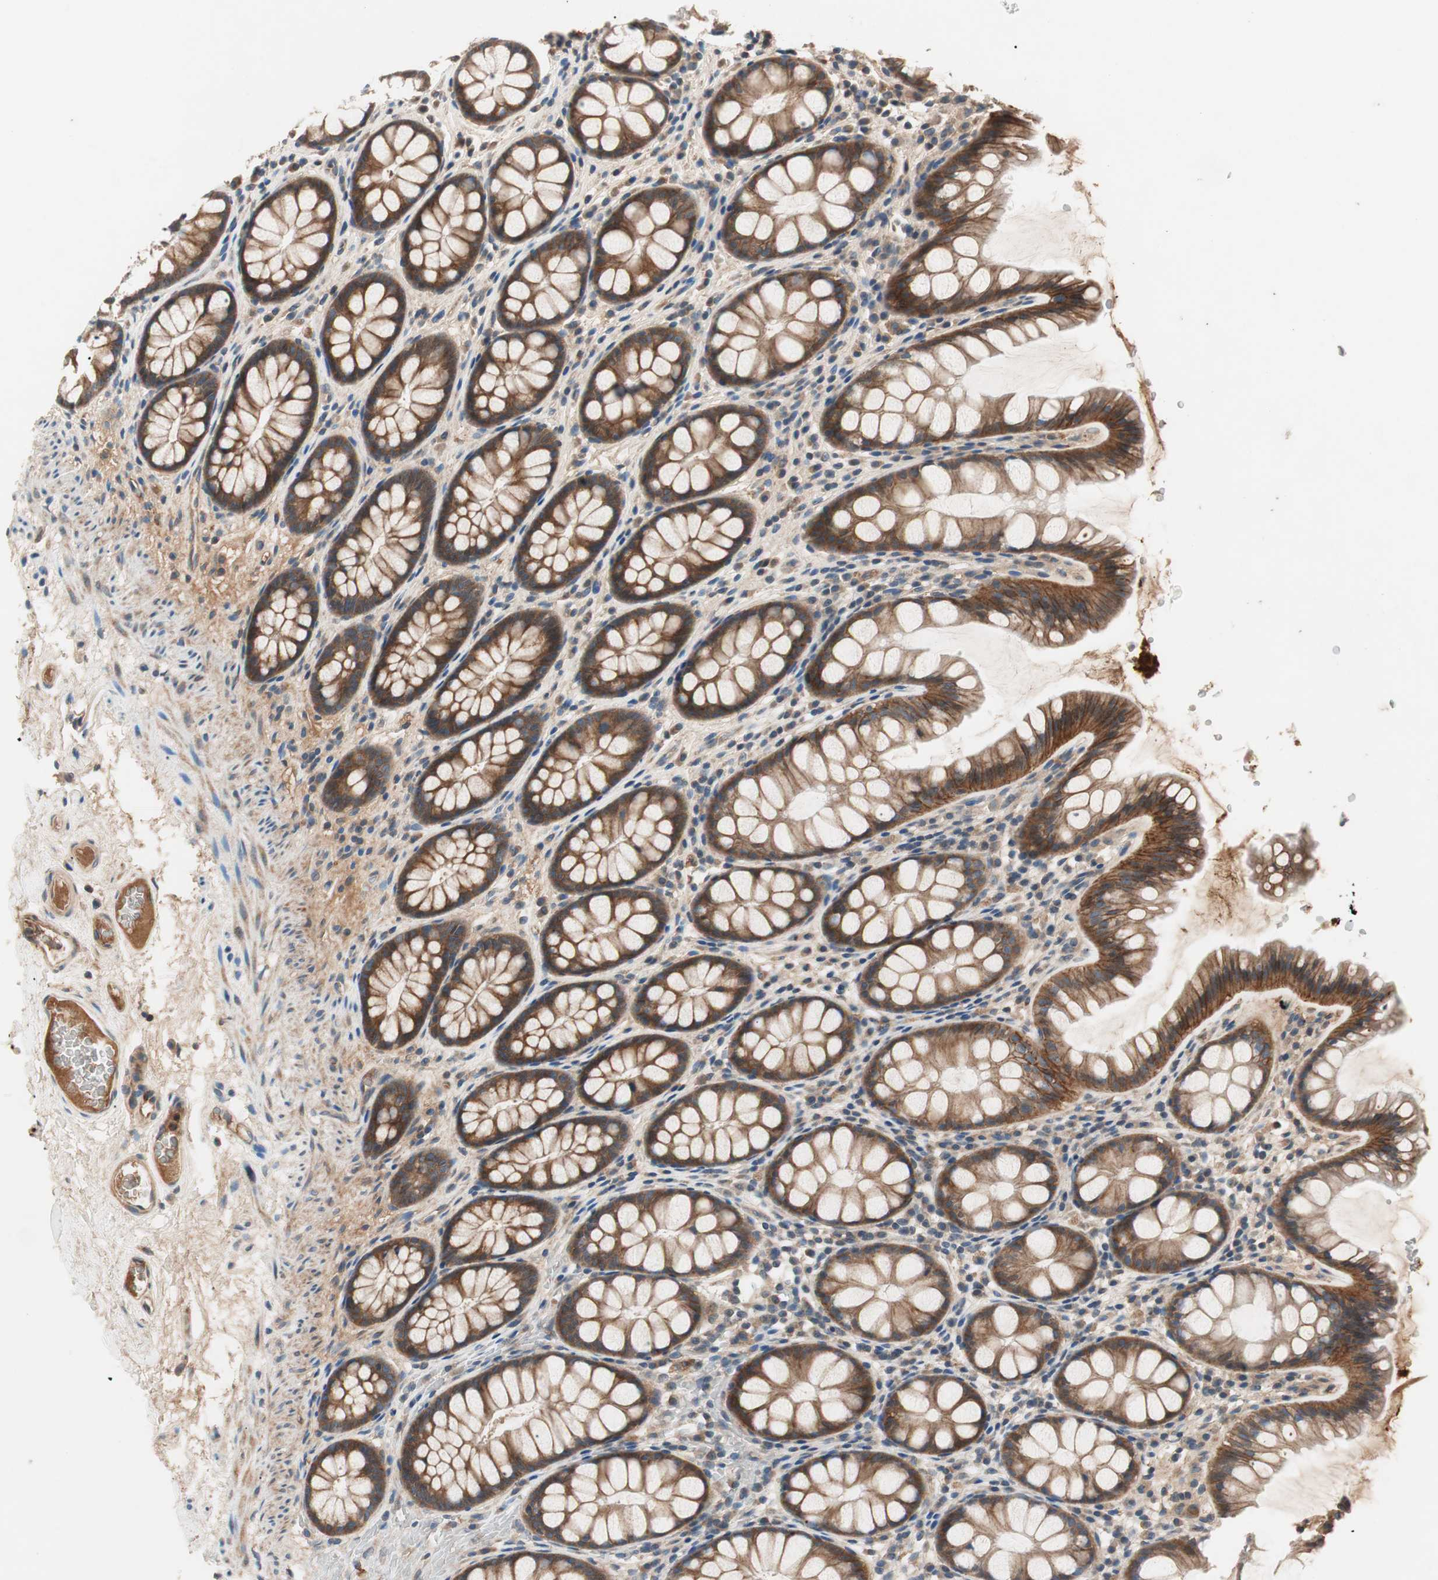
{"staining": {"intensity": "moderate", "quantity": ">75%", "location": "cytoplasmic/membranous"}, "tissue": "colon", "cell_type": "Endothelial cells", "image_type": "normal", "snomed": [{"axis": "morphology", "description": "Normal tissue, NOS"}, {"axis": "topography", "description": "Colon"}], "caption": "Protein analysis of benign colon displays moderate cytoplasmic/membranous expression in approximately >75% of endothelial cells.", "gene": "HPN", "patient": {"sex": "female", "age": 55}}